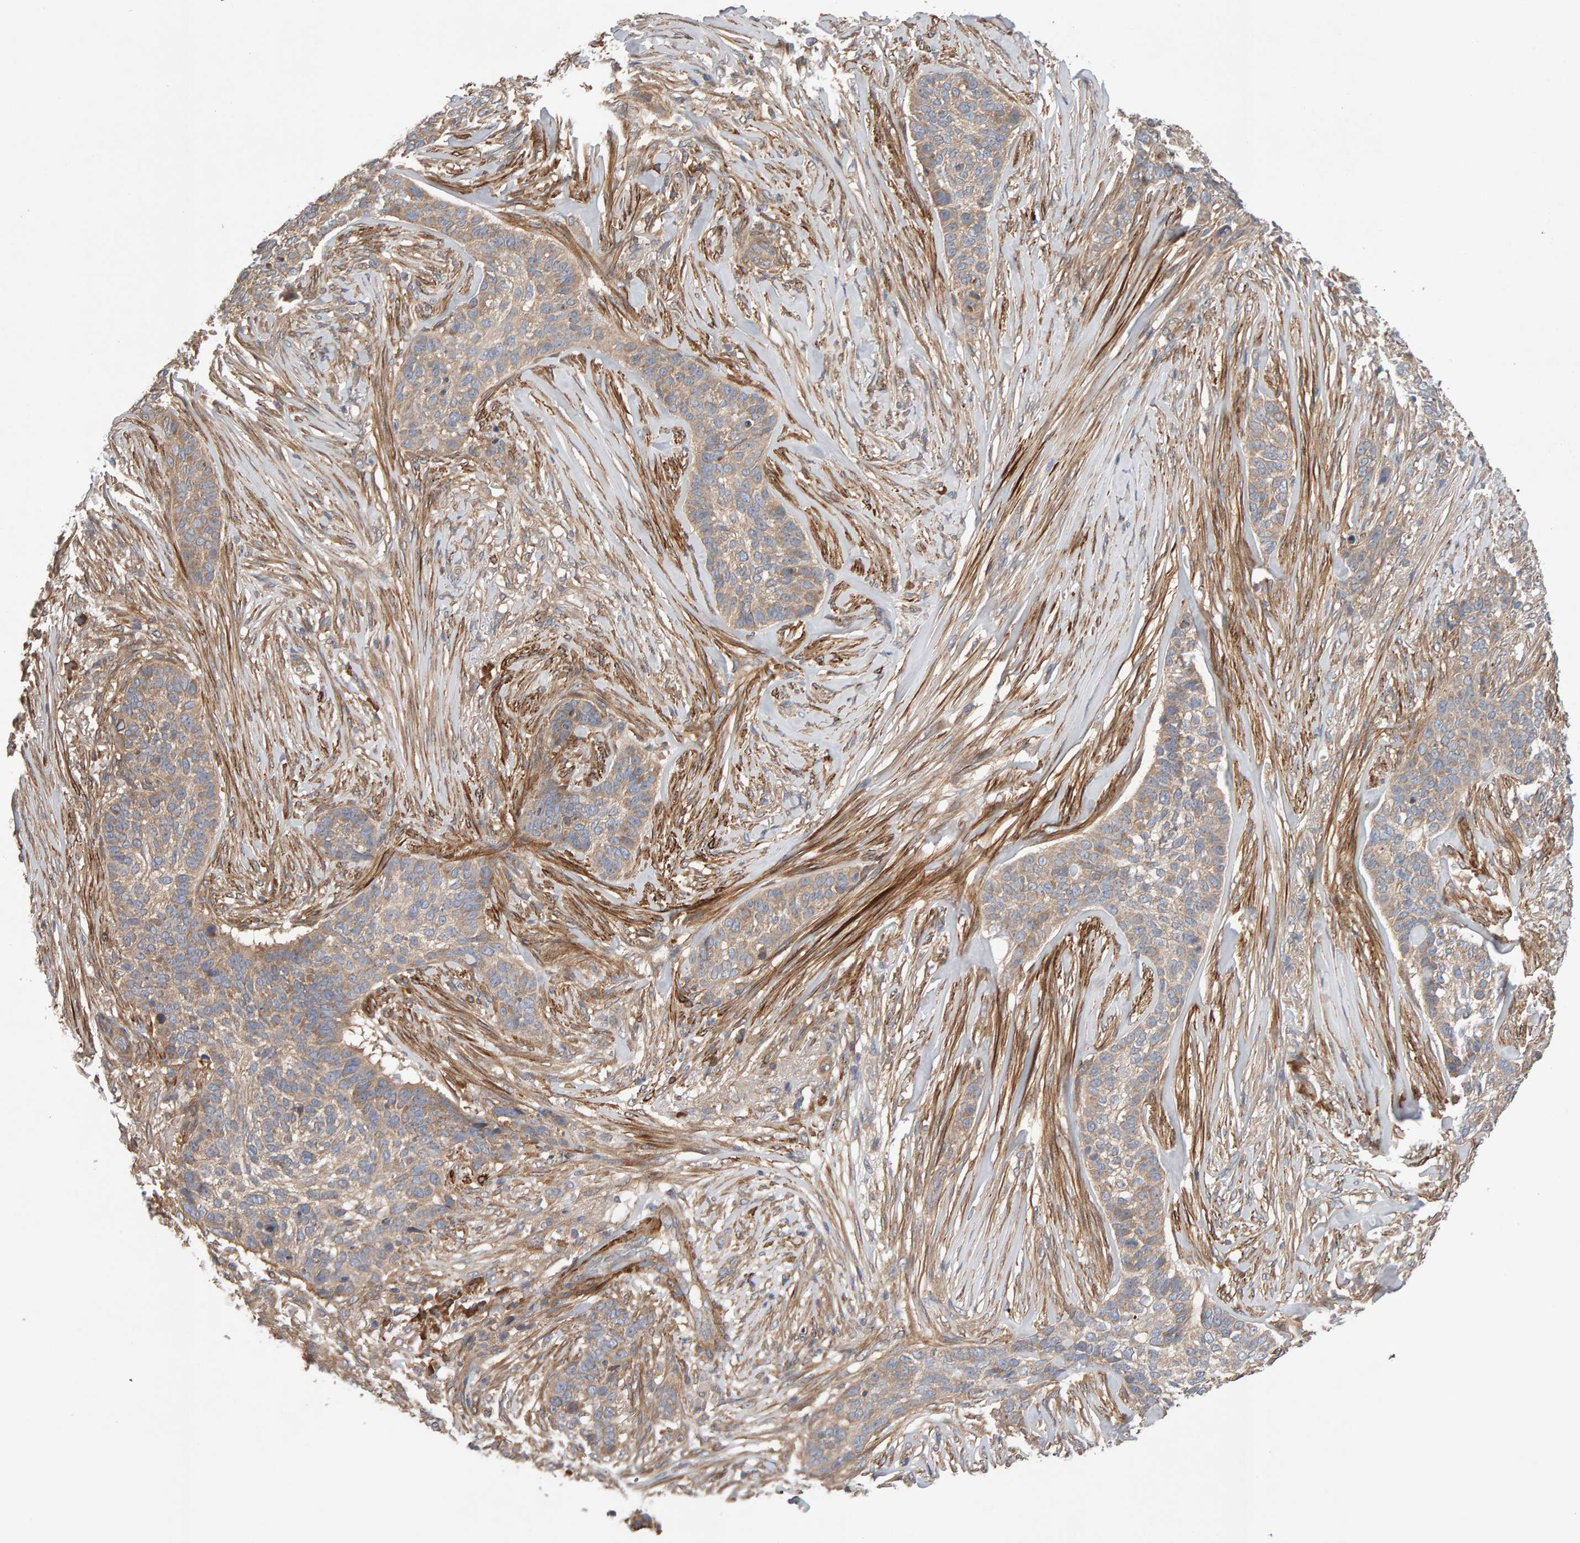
{"staining": {"intensity": "weak", "quantity": ">75%", "location": "cytoplasmic/membranous"}, "tissue": "skin cancer", "cell_type": "Tumor cells", "image_type": "cancer", "snomed": [{"axis": "morphology", "description": "Basal cell carcinoma"}, {"axis": "topography", "description": "Skin"}], "caption": "Skin basal cell carcinoma stained with DAB immunohistochemistry reveals low levels of weak cytoplasmic/membranous staining in approximately >75% of tumor cells.", "gene": "RNF19A", "patient": {"sex": "male", "age": 85}}